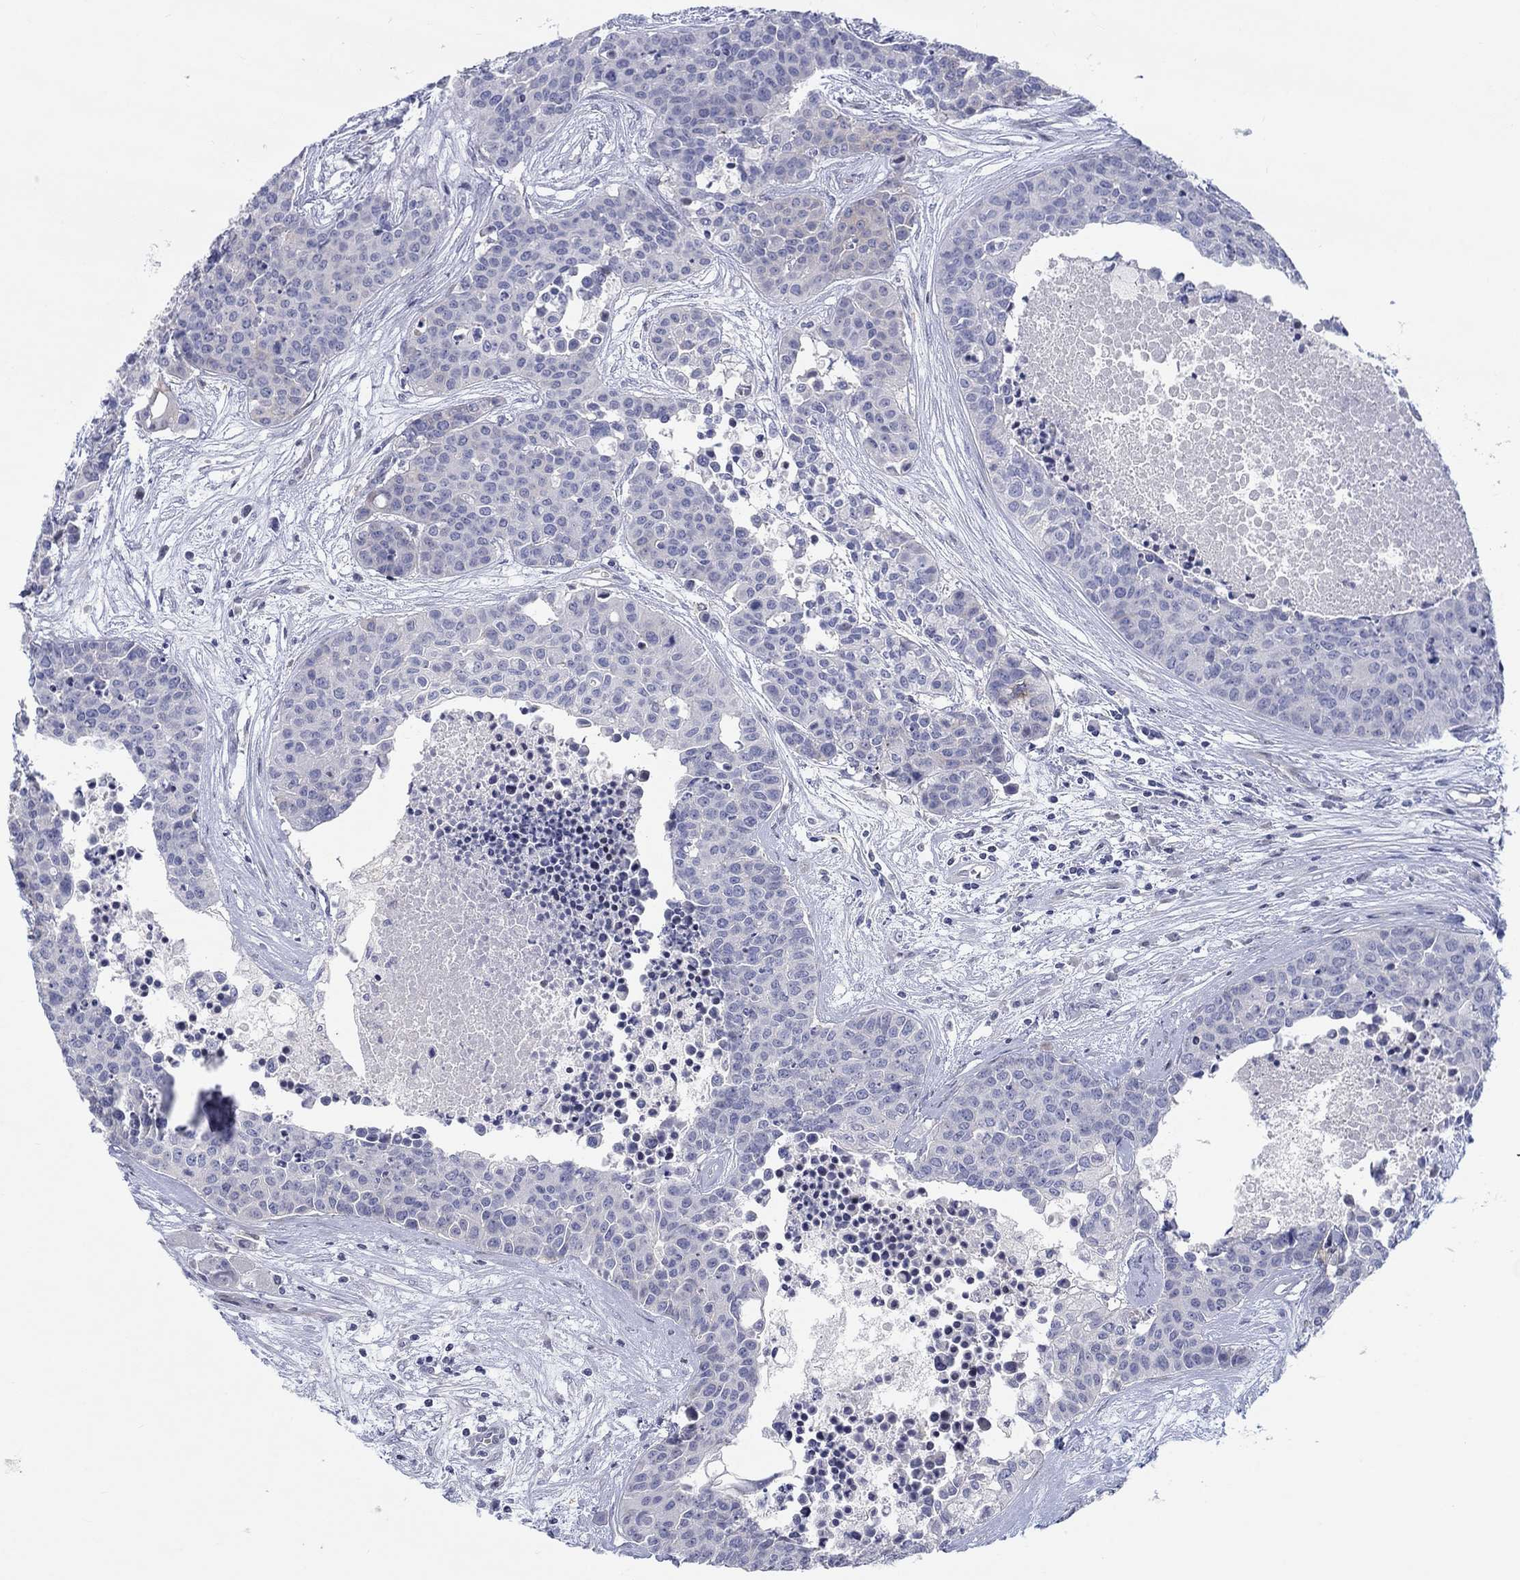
{"staining": {"intensity": "negative", "quantity": "none", "location": "none"}, "tissue": "carcinoid", "cell_type": "Tumor cells", "image_type": "cancer", "snomed": [{"axis": "morphology", "description": "Carcinoid, malignant, NOS"}, {"axis": "topography", "description": "Colon"}], "caption": "DAB (3,3'-diaminobenzidine) immunohistochemical staining of carcinoid demonstrates no significant positivity in tumor cells.", "gene": "ARHGAP36", "patient": {"sex": "male", "age": 81}}